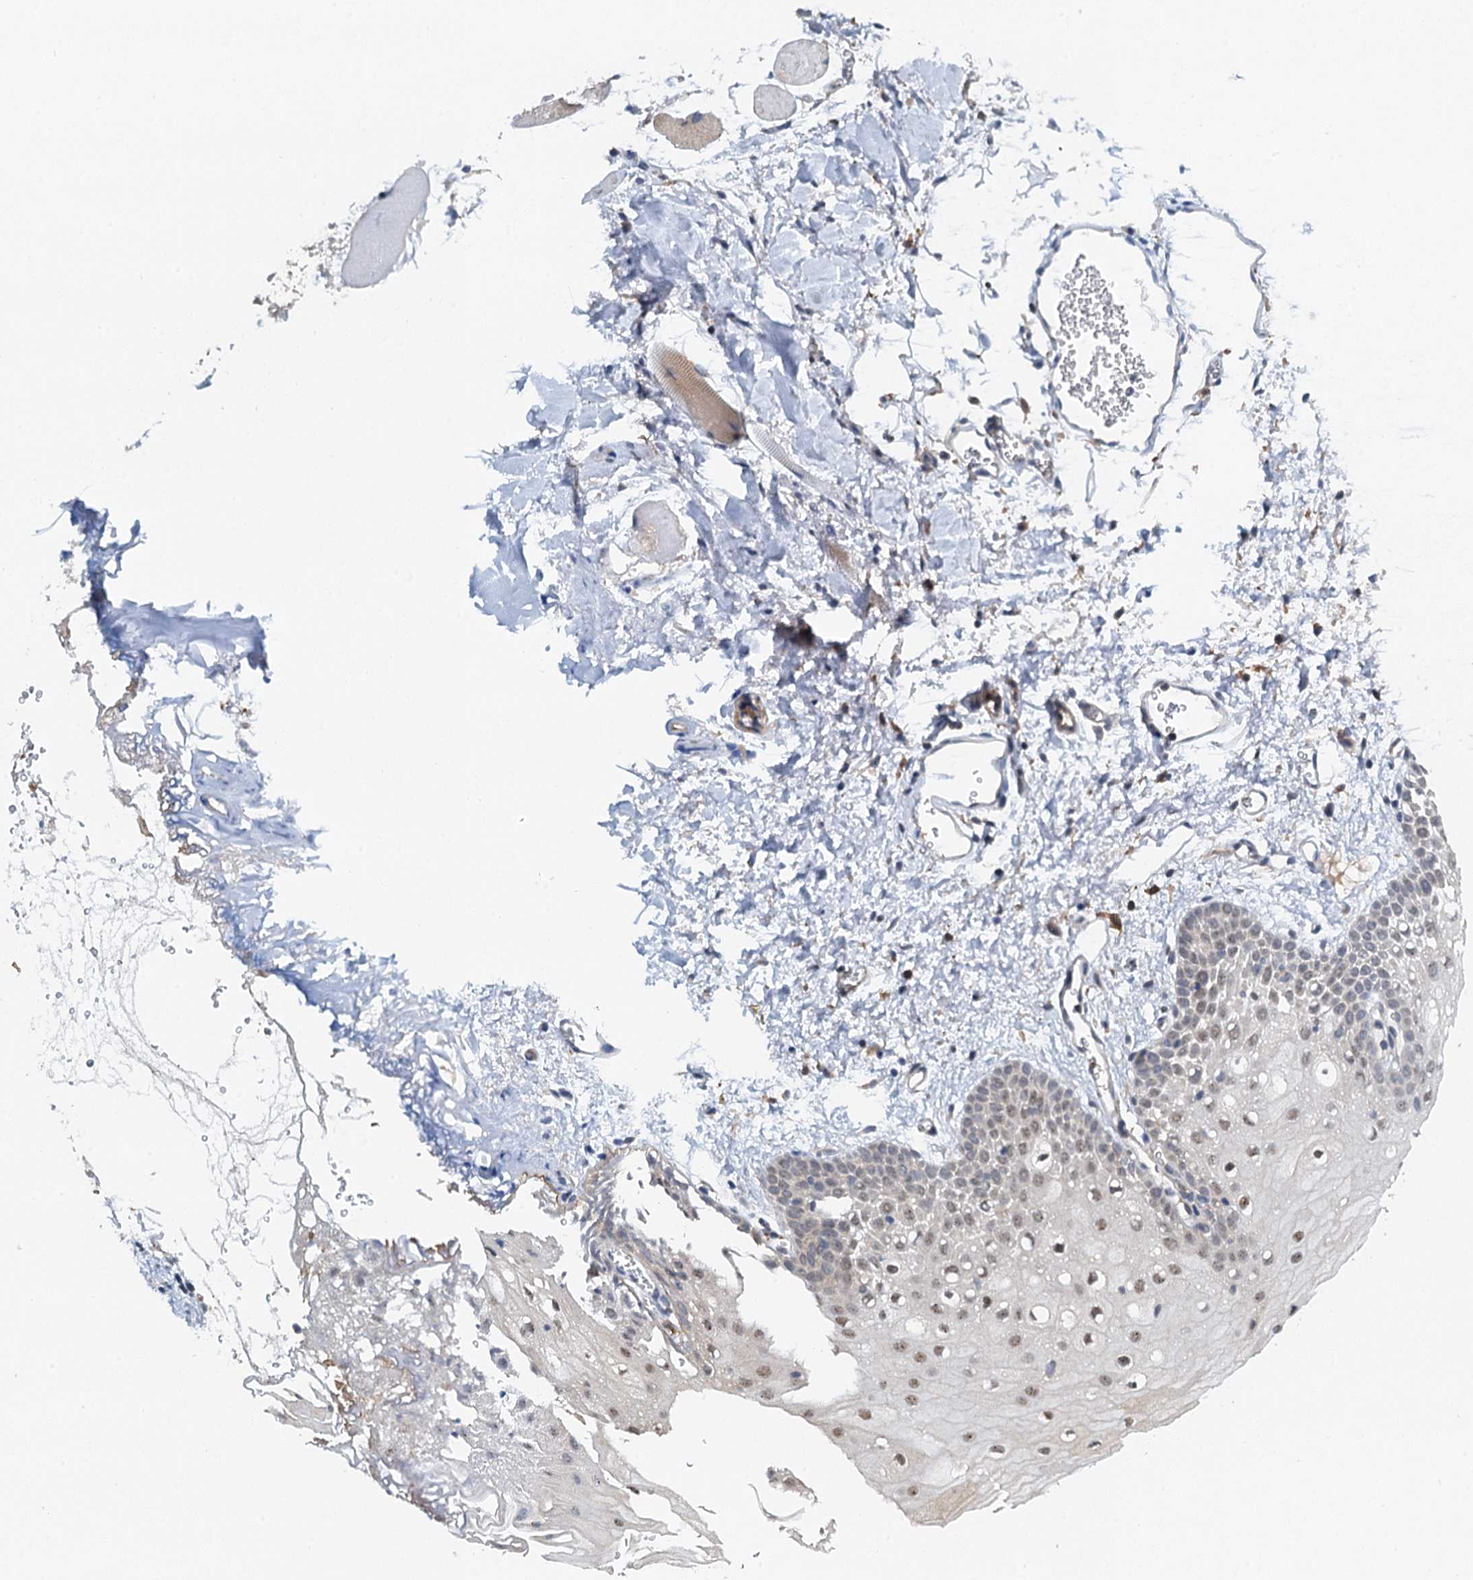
{"staining": {"intensity": "moderate", "quantity": "25%-75%", "location": "nuclear"}, "tissue": "oral mucosa", "cell_type": "Squamous epithelial cells", "image_type": "normal", "snomed": [{"axis": "morphology", "description": "Normal tissue, NOS"}, {"axis": "topography", "description": "Oral tissue"}, {"axis": "topography", "description": "Tounge, NOS"}], "caption": "A histopathology image showing moderate nuclear staining in about 25%-75% of squamous epithelial cells in benign oral mucosa, as visualized by brown immunohistochemical staining.", "gene": "ZNF606", "patient": {"sex": "female", "age": 73}}